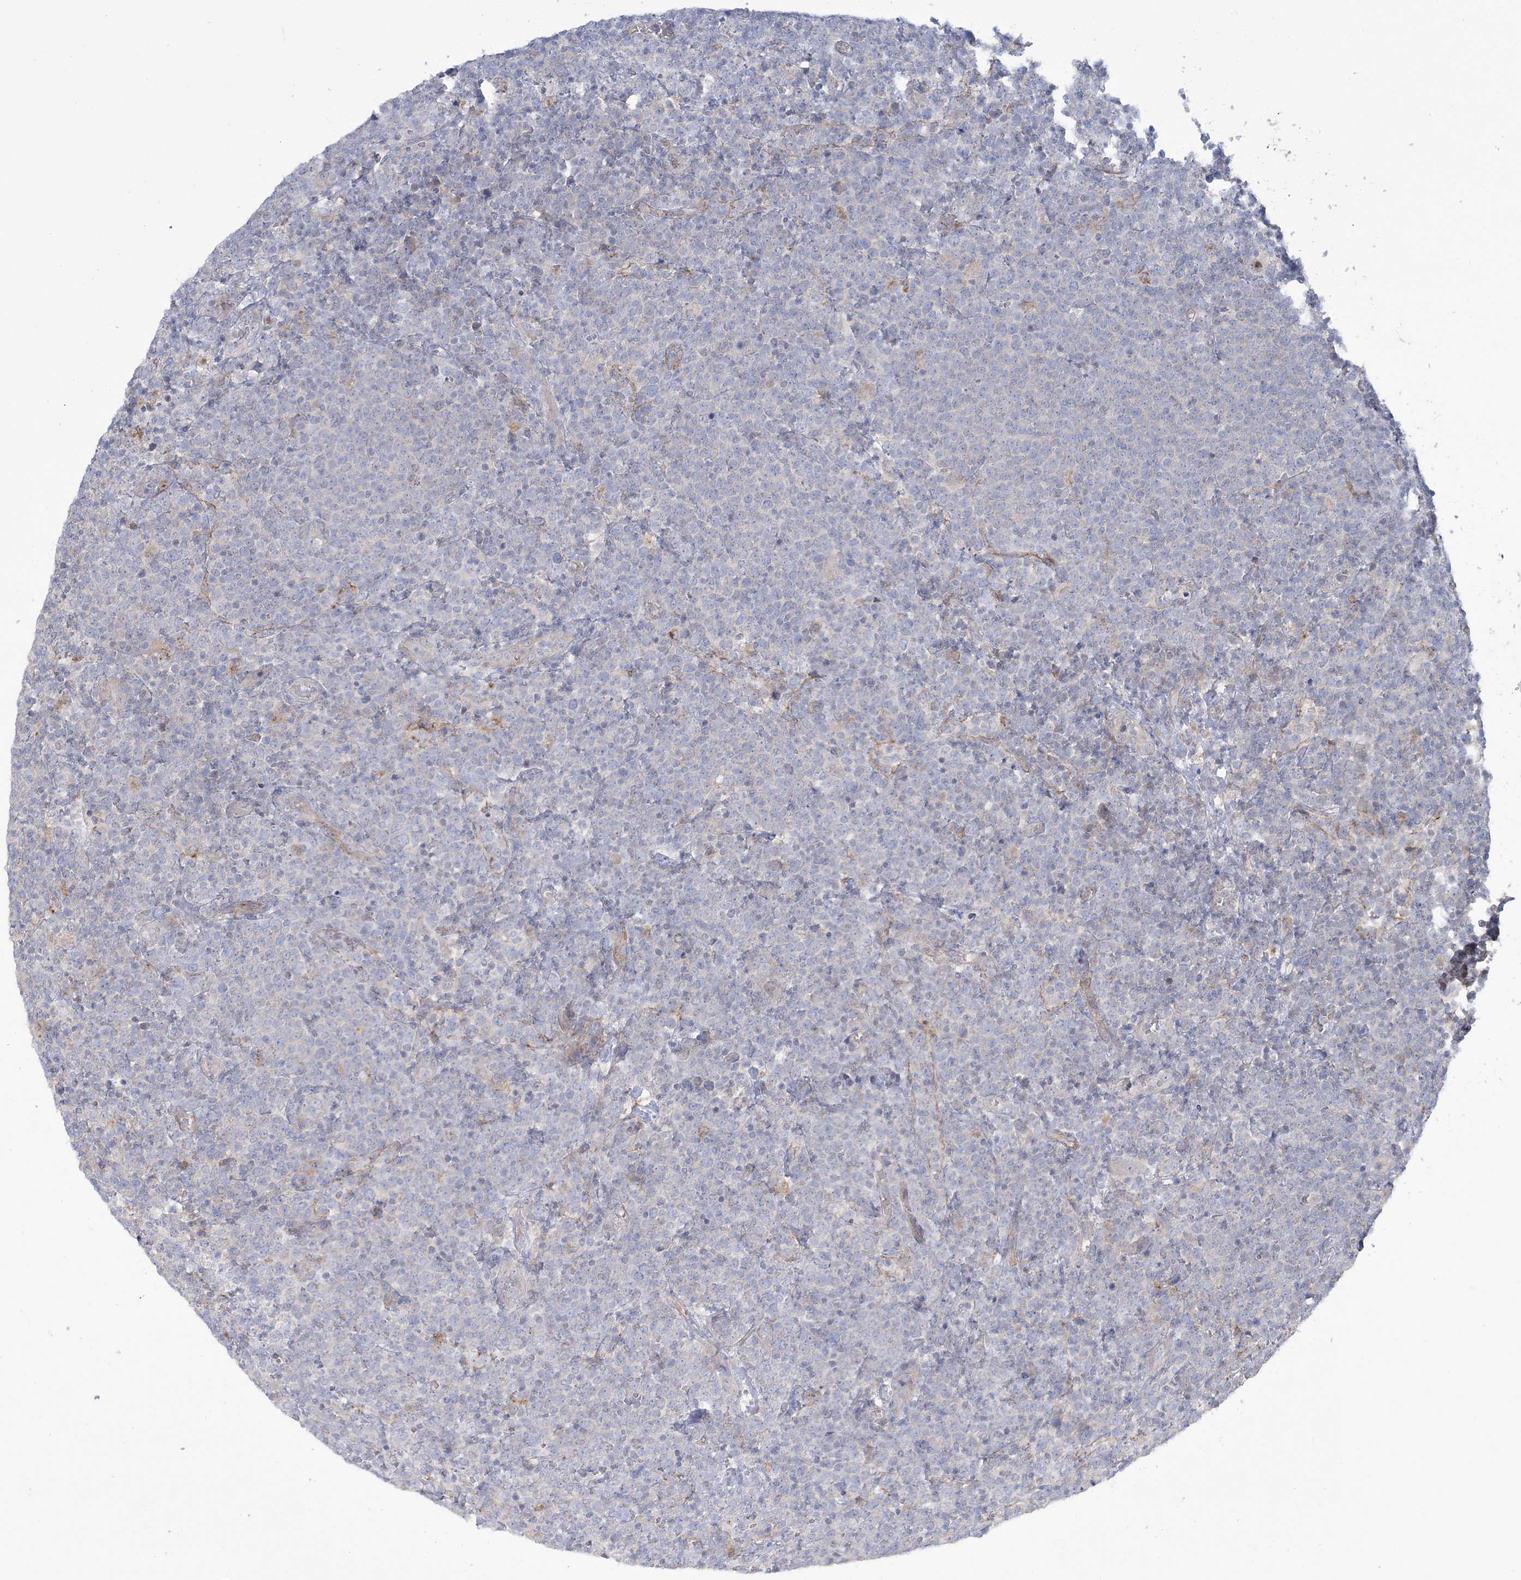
{"staining": {"intensity": "negative", "quantity": "none", "location": "none"}, "tissue": "lymphoma", "cell_type": "Tumor cells", "image_type": "cancer", "snomed": [{"axis": "morphology", "description": "Malignant lymphoma, non-Hodgkin's type, High grade"}, {"axis": "topography", "description": "Lymph node"}], "caption": "DAB immunohistochemical staining of lymphoma demonstrates no significant positivity in tumor cells.", "gene": "FARSB", "patient": {"sex": "male", "age": 61}}